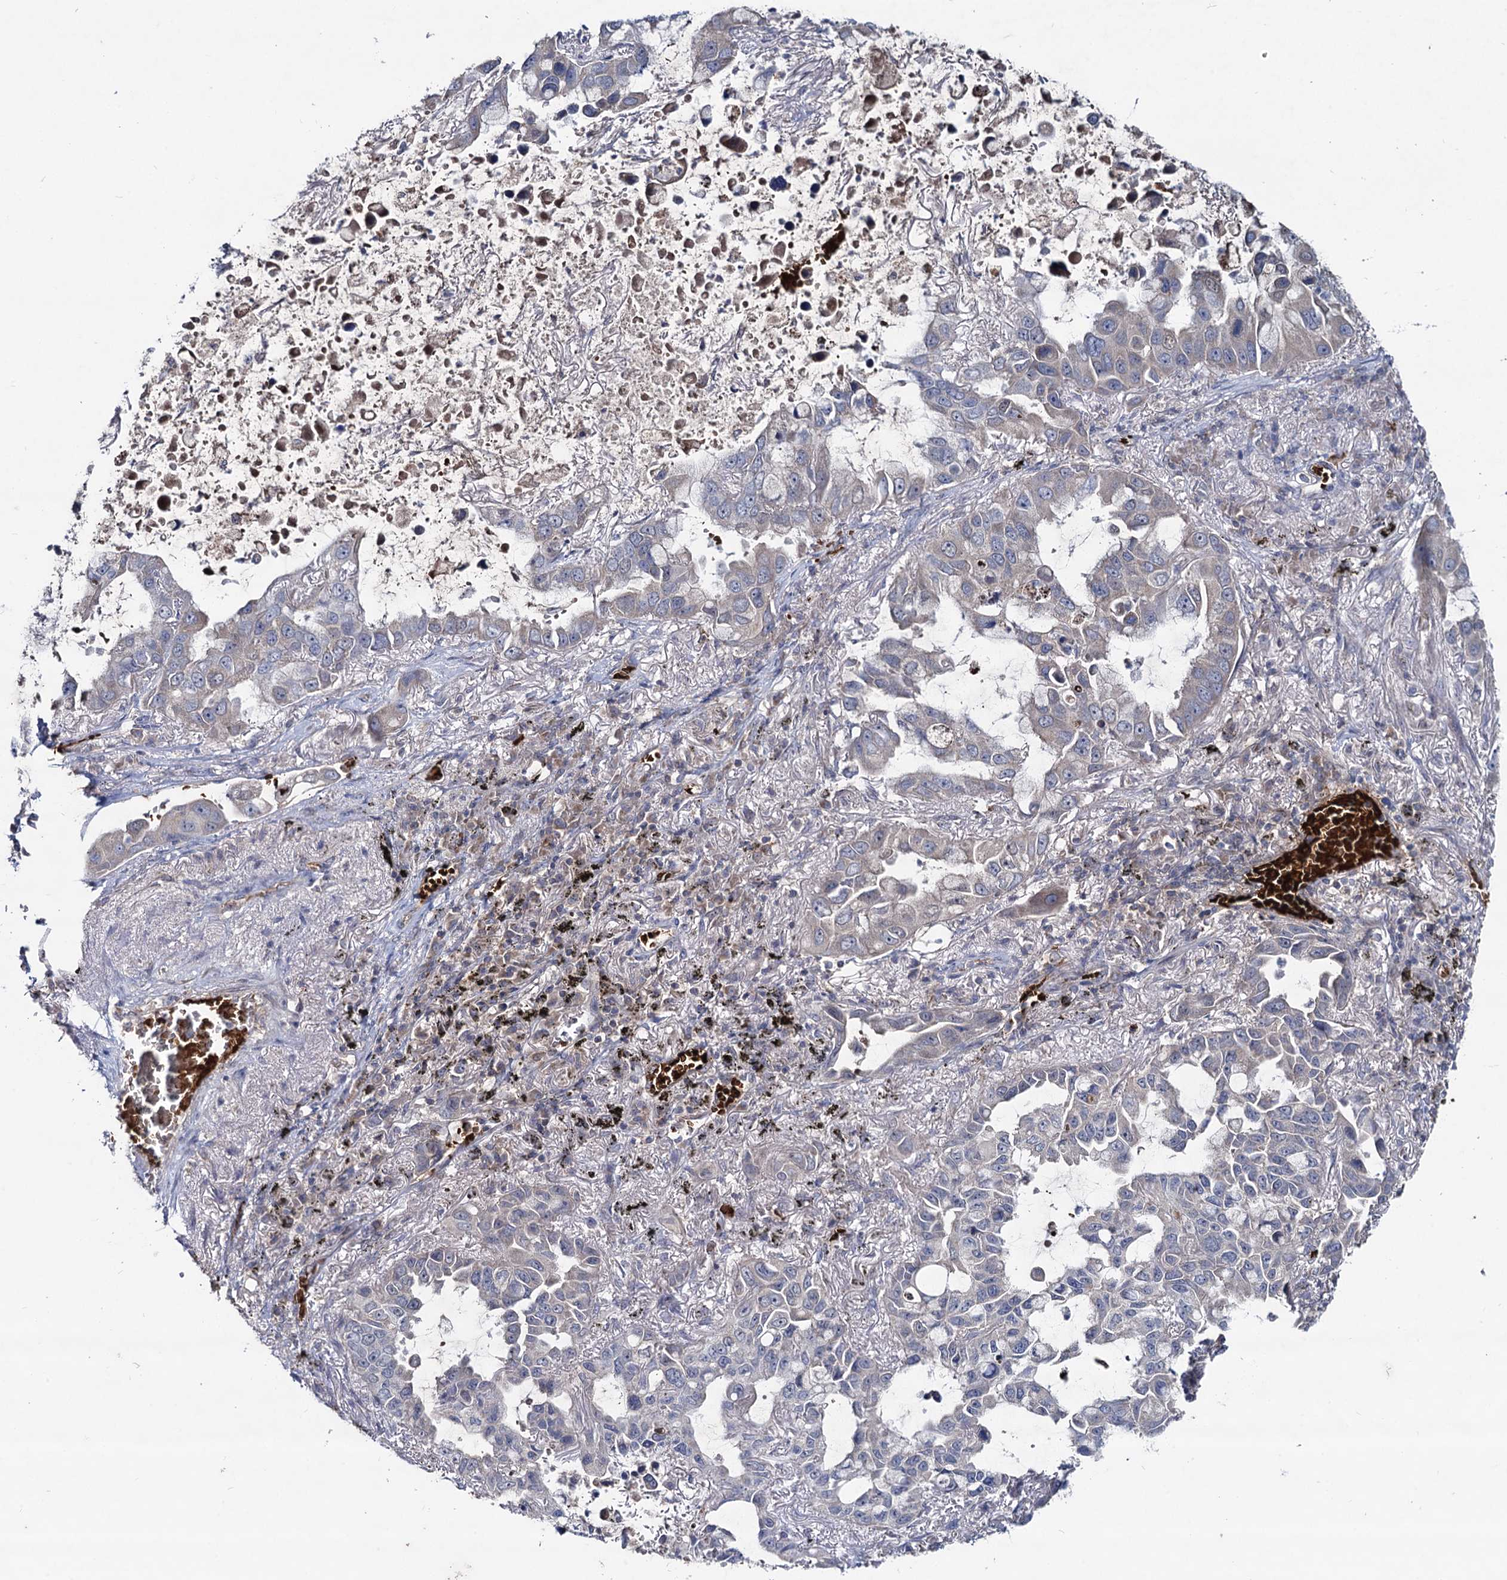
{"staining": {"intensity": "weak", "quantity": "<25%", "location": "cytoplasmic/membranous"}, "tissue": "lung cancer", "cell_type": "Tumor cells", "image_type": "cancer", "snomed": [{"axis": "morphology", "description": "Adenocarcinoma, NOS"}, {"axis": "topography", "description": "Lung"}], "caption": "Photomicrograph shows no protein expression in tumor cells of lung adenocarcinoma tissue. (DAB (3,3'-diaminobenzidine) immunohistochemistry, high magnification).", "gene": "RNF6", "patient": {"sex": "male", "age": 64}}